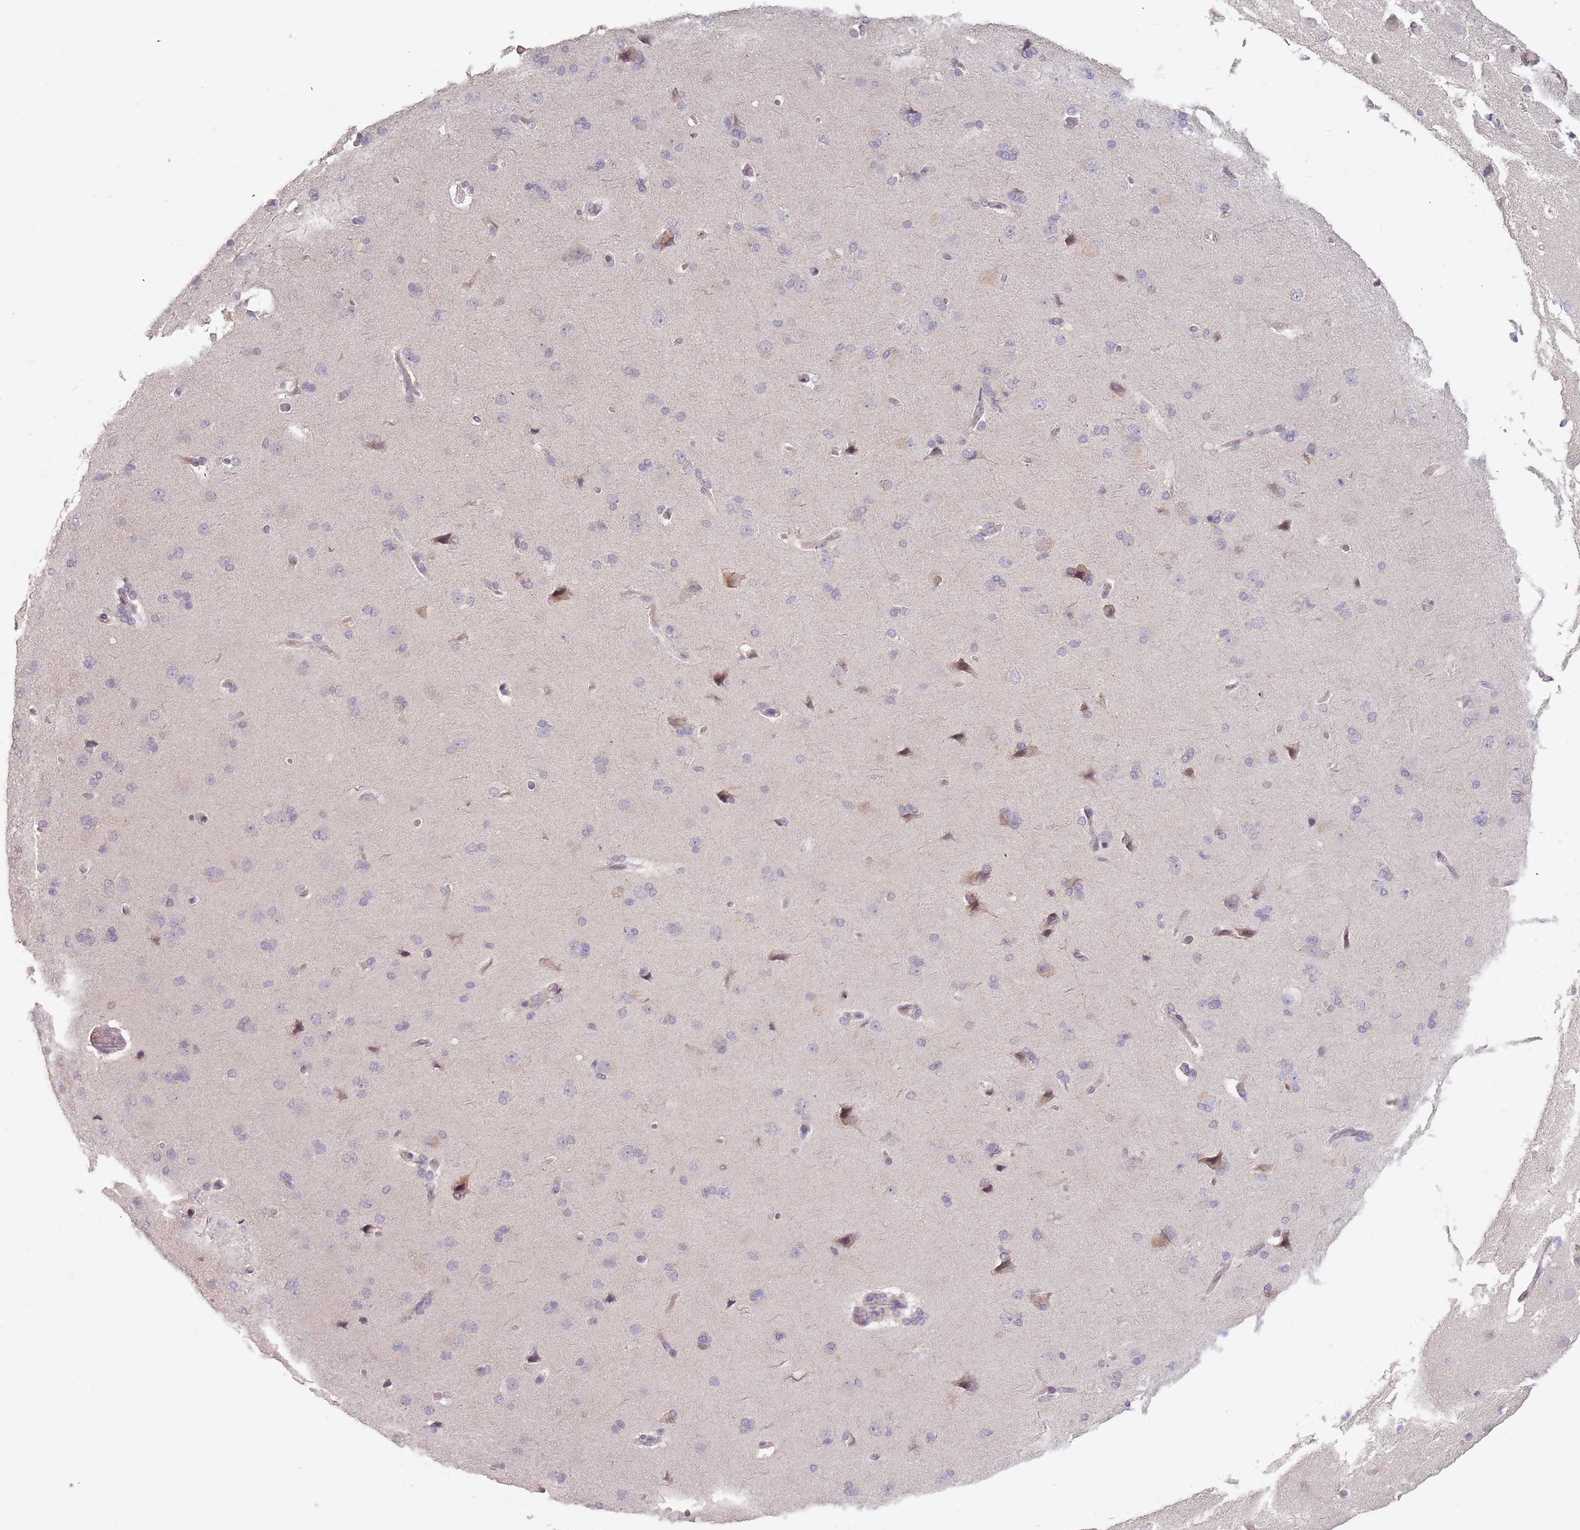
{"staining": {"intensity": "negative", "quantity": "none", "location": "none"}, "tissue": "cerebral cortex", "cell_type": "Endothelial cells", "image_type": "normal", "snomed": [{"axis": "morphology", "description": "Normal tissue, NOS"}, {"axis": "topography", "description": "Cerebral cortex"}], "caption": "This is an immunohistochemistry image of unremarkable cerebral cortex. There is no expression in endothelial cells.", "gene": "ADAL", "patient": {"sex": "male", "age": 62}}